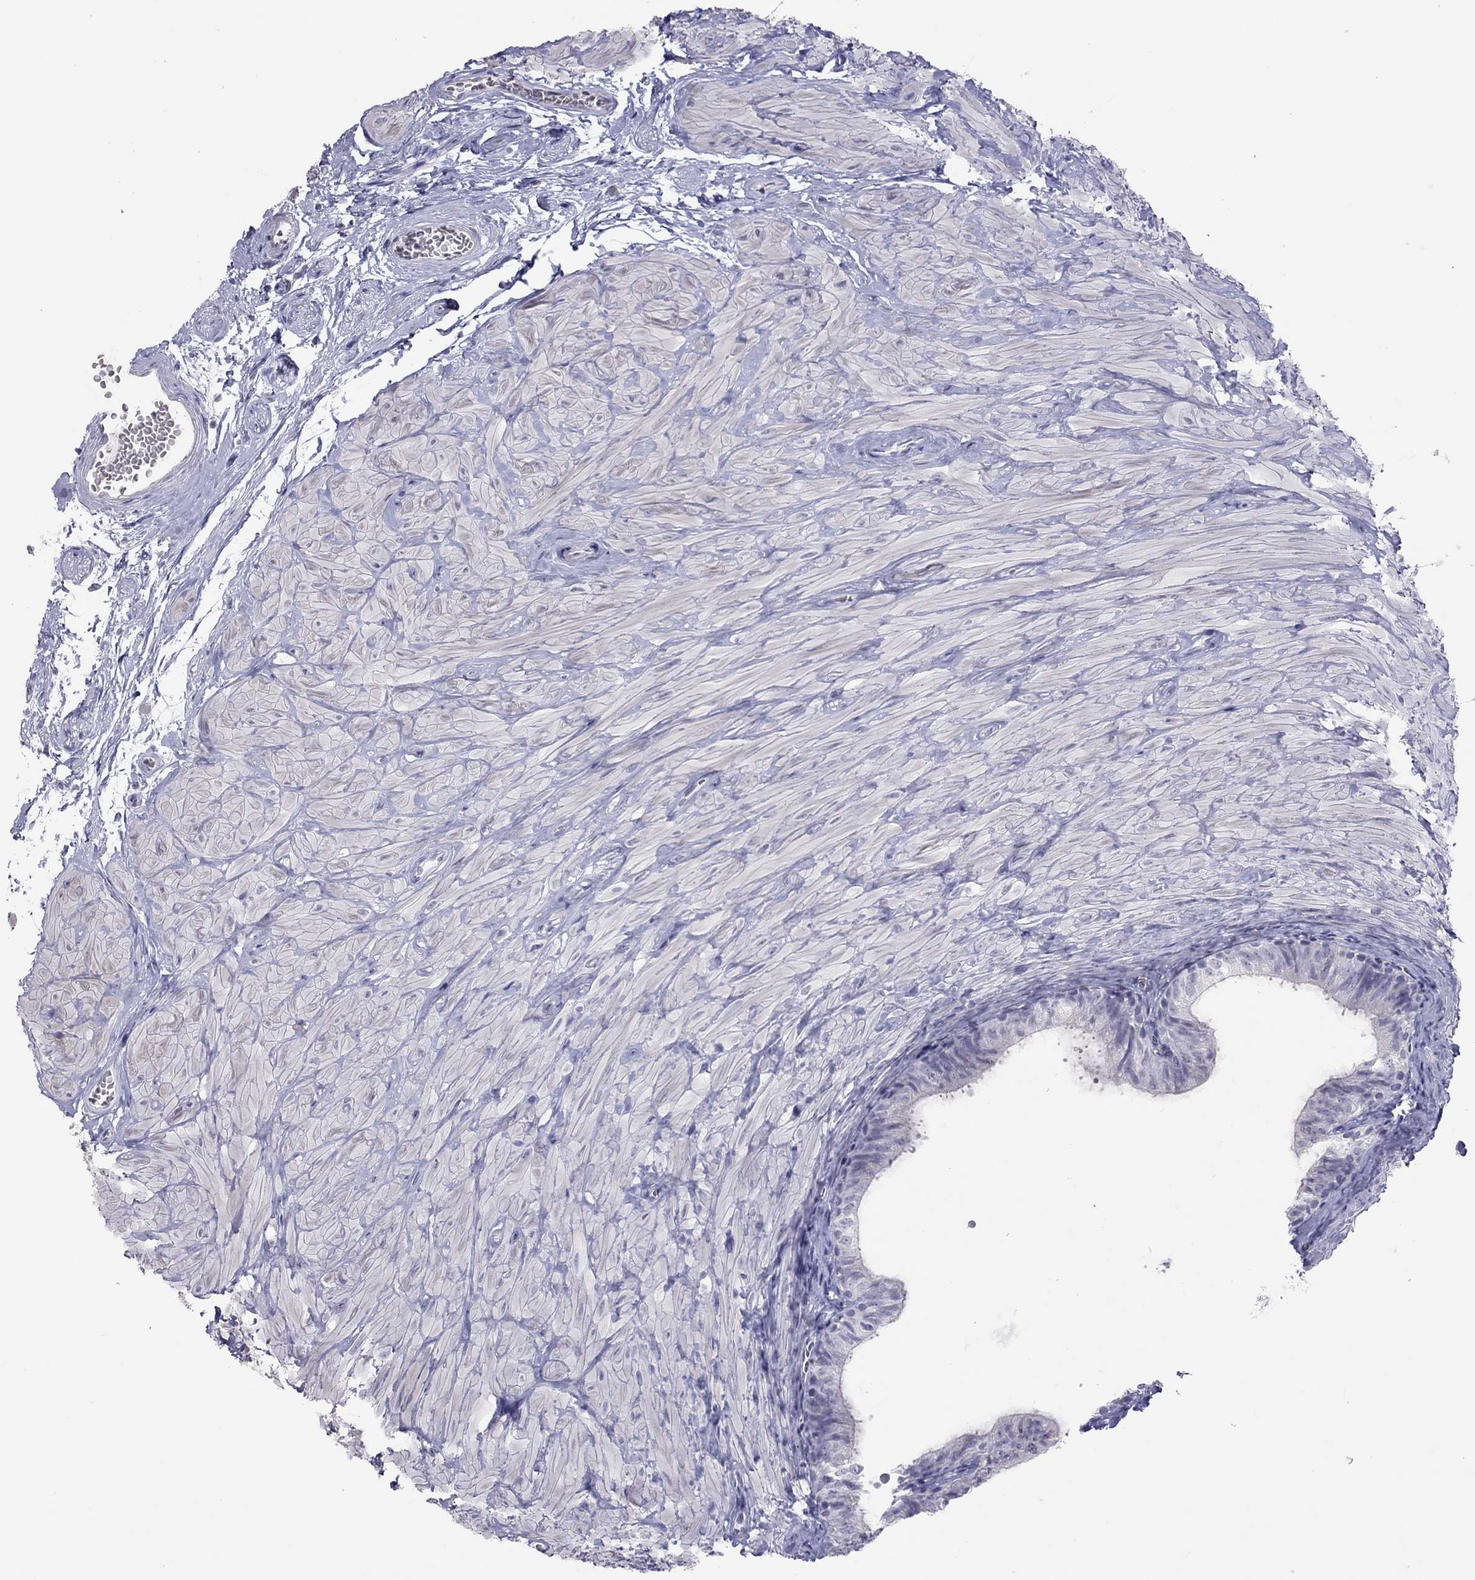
{"staining": {"intensity": "negative", "quantity": "none", "location": "none"}, "tissue": "epididymis", "cell_type": "Glandular cells", "image_type": "normal", "snomed": [{"axis": "morphology", "description": "Normal tissue, NOS"}, {"axis": "topography", "description": "Epididymis"}, {"axis": "topography", "description": "Vas deferens"}], "caption": "Immunohistochemistry (IHC) micrograph of unremarkable epididymis: epididymis stained with DAB shows no significant protein staining in glandular cells. (DAB (3,3'-diaminobenzidine) immunohistochemistry (IHC) with hematoxylin counter stain).", "gene": "MUC16", "patient": {"sex": "male", "age": 23}}